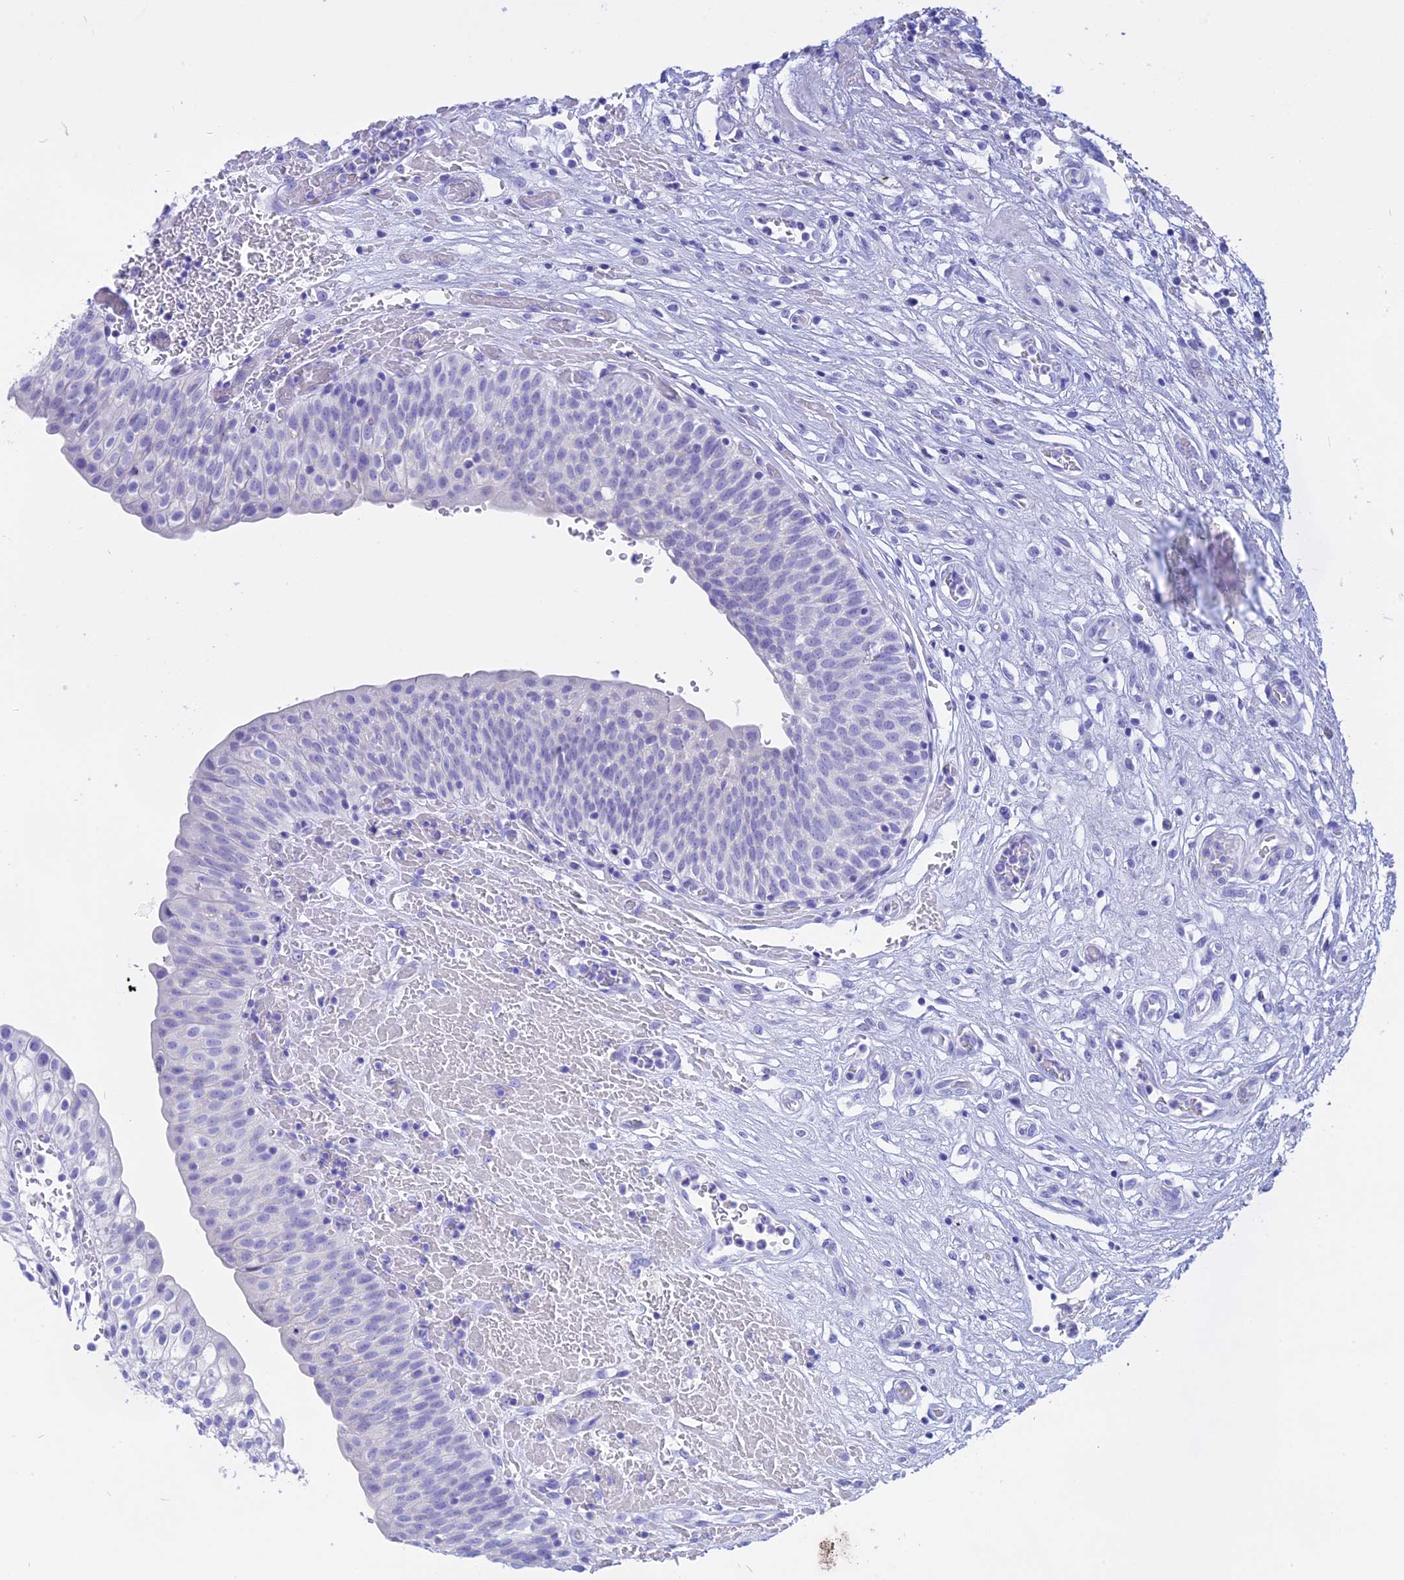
{"staining": {"intensity": "negative", "quantity": "none", "location": "none"}, "tissue": "urinary bladder", "cell_type": "Urothelial cells", "image_type": "normal", "snomed": [{"axis": "morphology", "description": "Normal tissue, NOS"}, {"axis": "topography", "description": "Urinary bladder"}], "caption": "A high-resolution photomicrograph shows immunohistochemistry (IHC) staining of normal urinary bladder, which reveals no significant staining in urothelial cells. Brightfield microscopy of immunohistochemistry (IHC) stained with DAB (3,3'-diaminobenzidine) (brown) and hematoxylin (blue), captured at high magnification.", "gene": "ISCA1", "patient": {"sex": "male", "age": 55}}